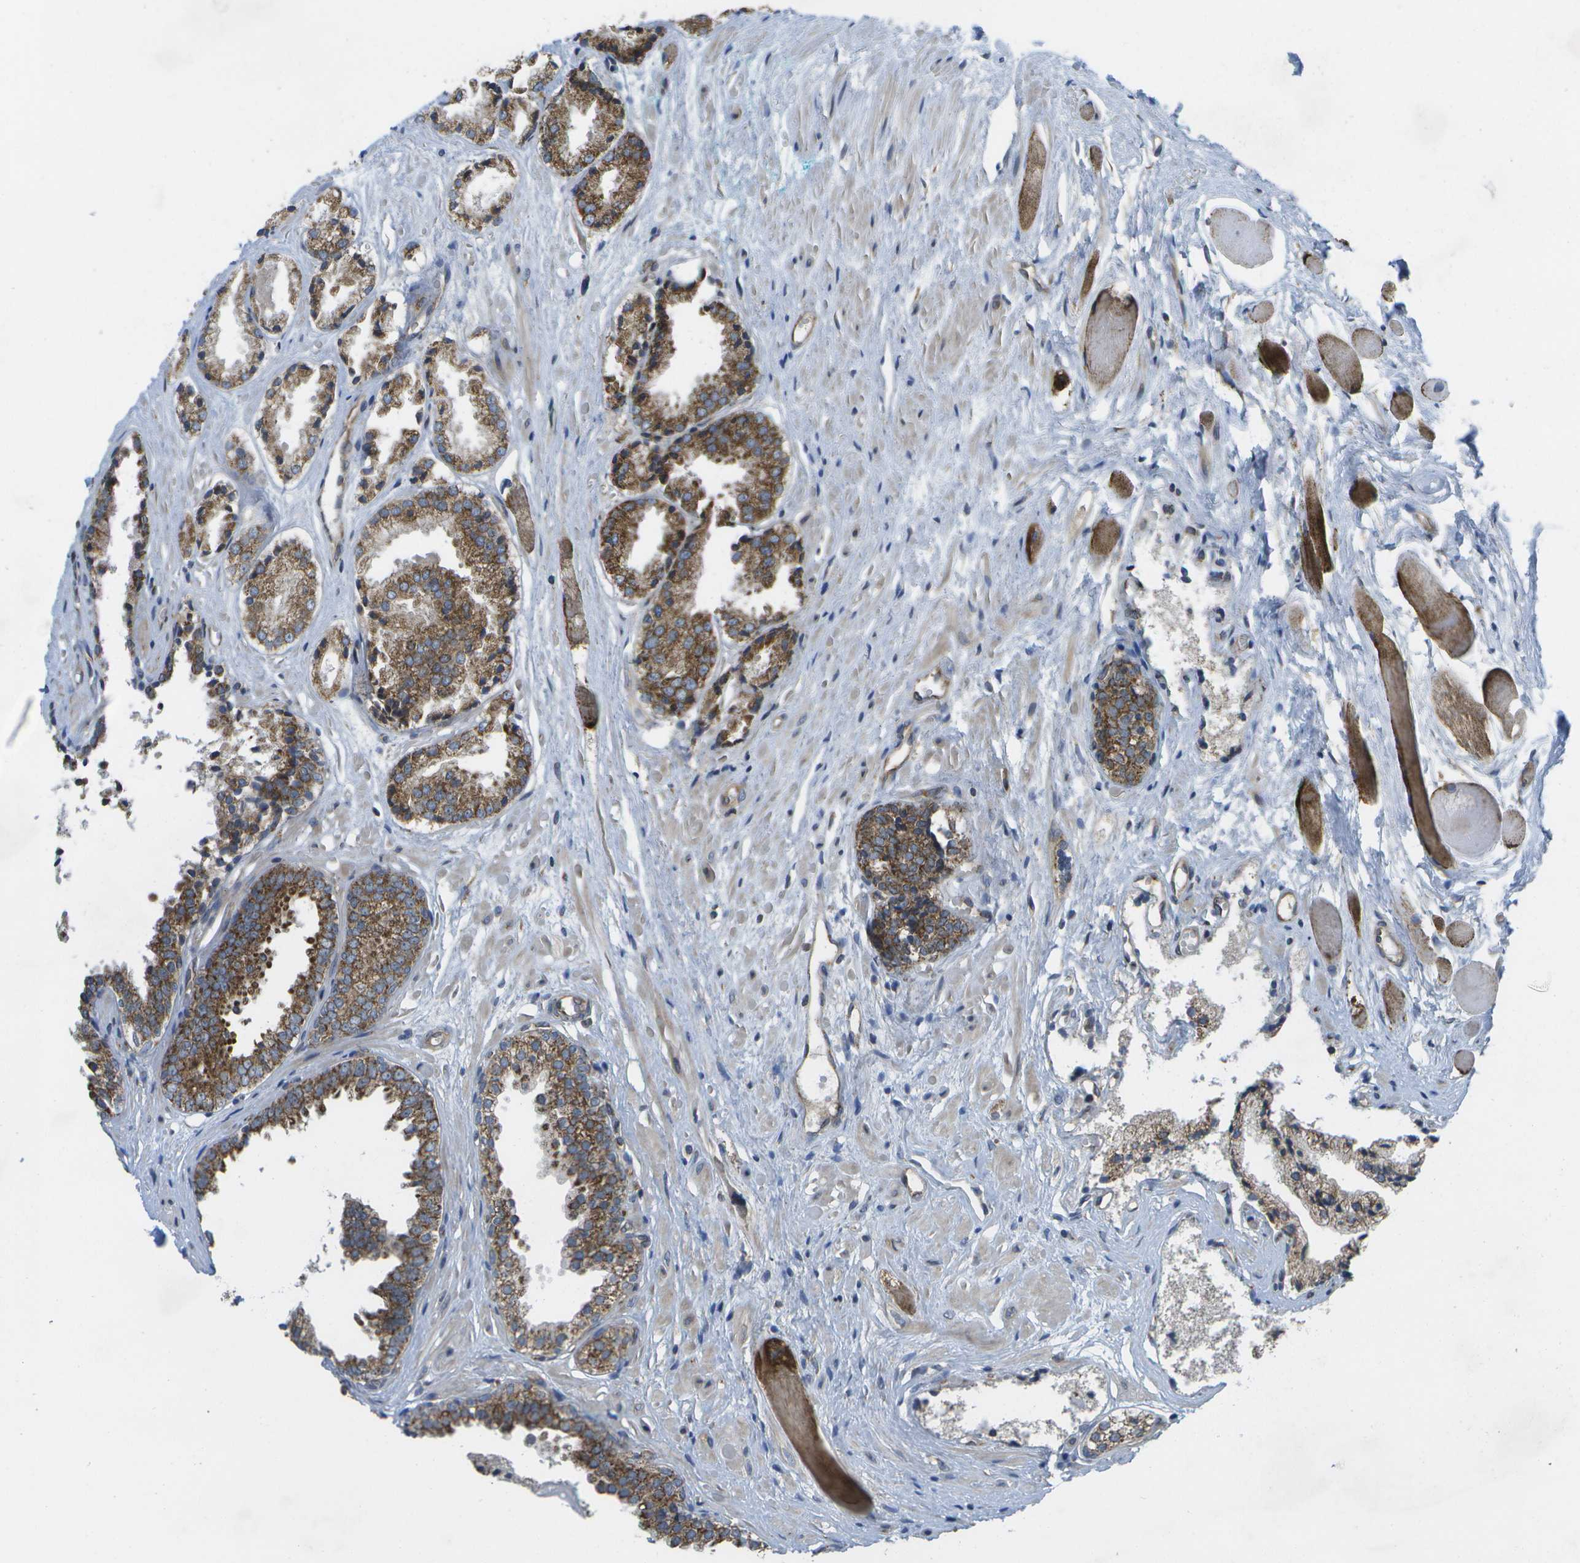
{"staining": {"intensity": "strong", "quantity": ">75%", "location": "cytoplasmic/membranous"}, "tissue": "prostate cancer", "cell_type": "Tumor cells", "image_type": "cancer", "snomed": [{"axis": "morphology", "description": "Adenocarcinoma, Low grade"}, {"axis": "topography", "description": "Prostate"}], "caption": "A high amount of strong cytoplasmic/membranous positivity is identified in approximately >75% of tumor cells in prostate cancer (low-grade adenocarcinoma) tissue.", "gene": "DPM3", "patient": {"sex": "male", "age": 53}}